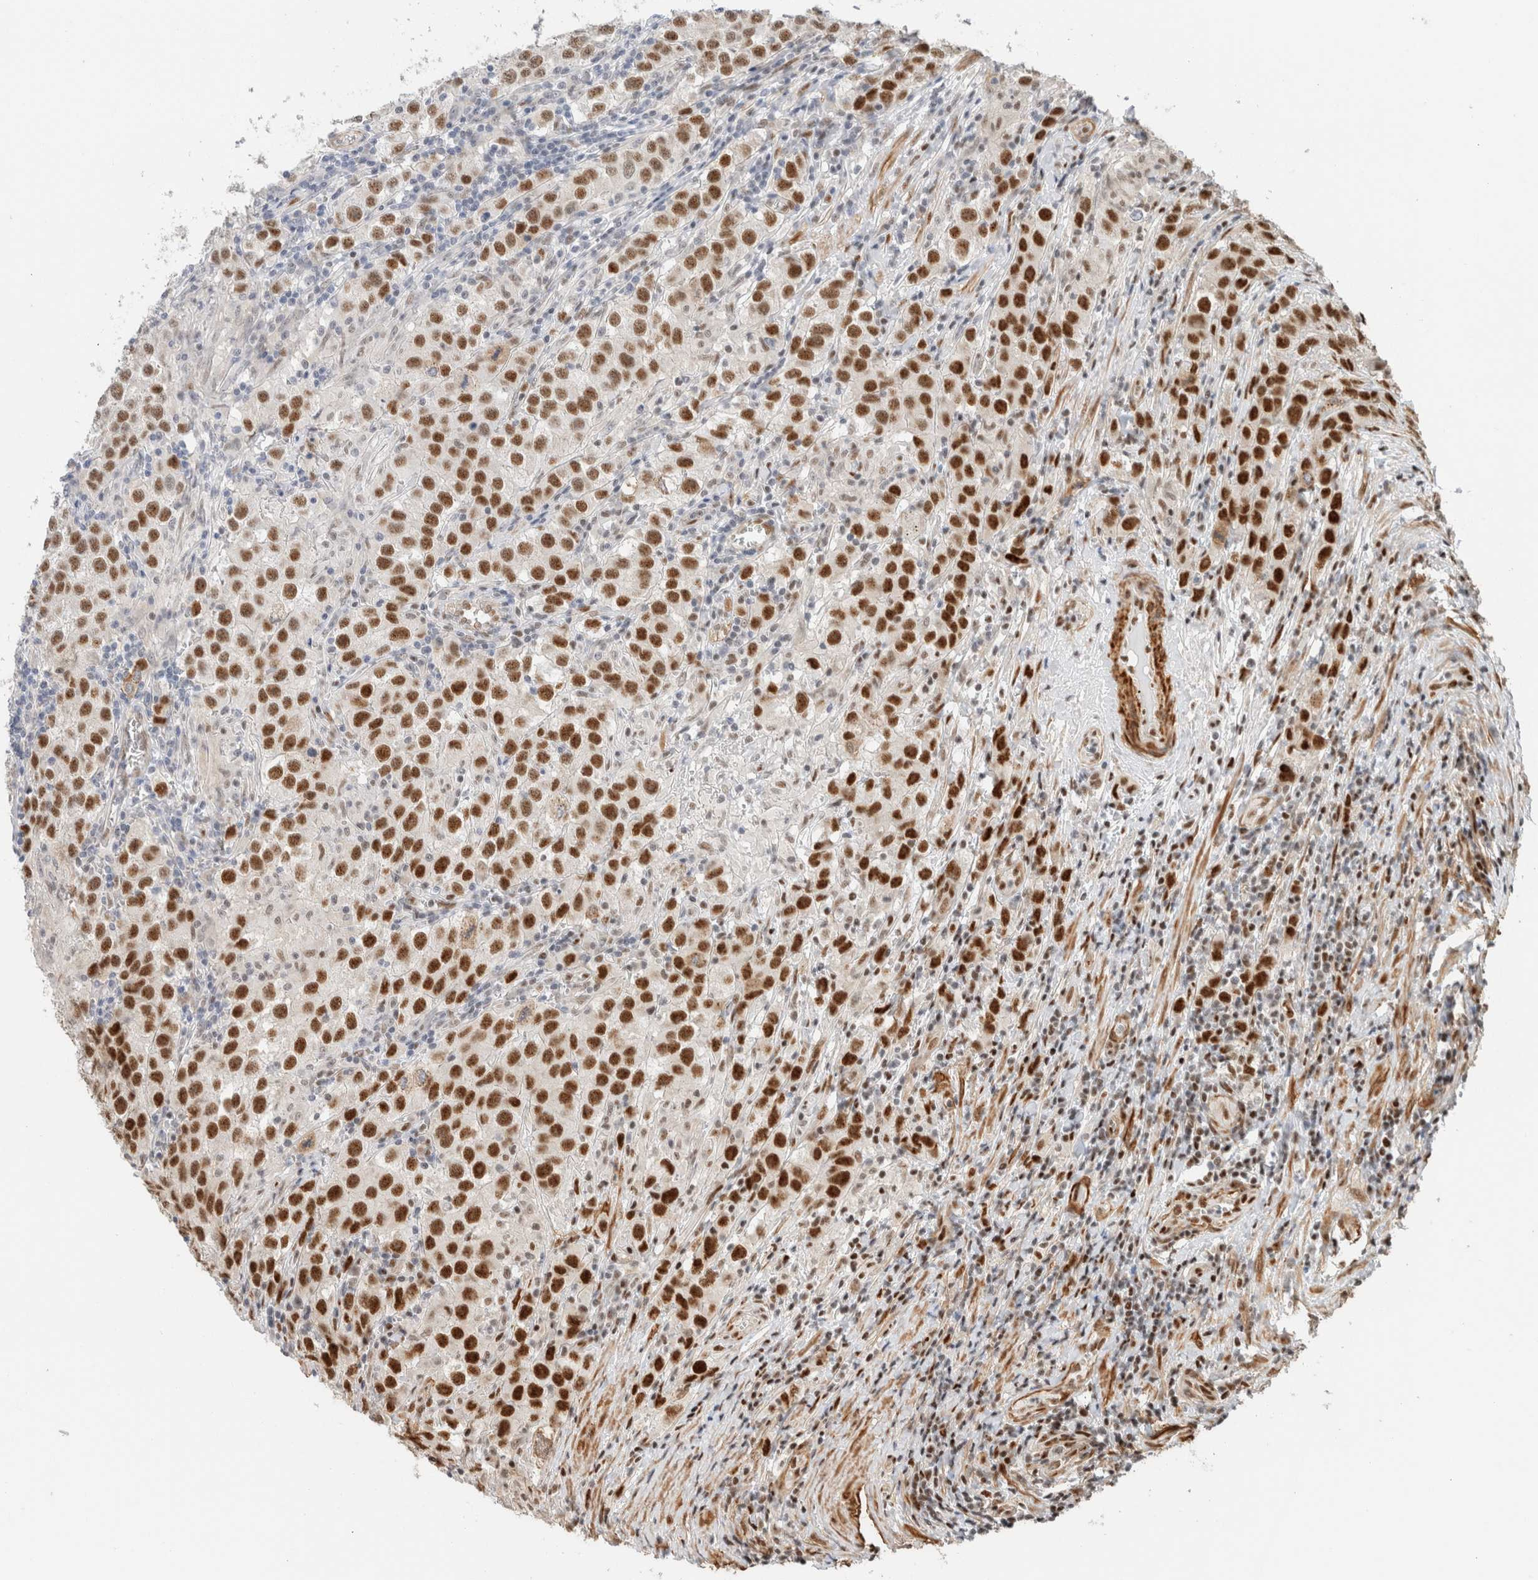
{"staining": {"intensity": "strong", "quantity": ">75%", "location": "nuclear"}, "tissue": "testis cancer", "cell_type": "Tumor cells", "image_type": "cancer", "snomed": [{"axis": "morphology", "description": "Seminoma, NOS"}, {"axis": "morphology", "description": "Carcinoma, Embryonal, NOS"}, {"axis": "topography", "description": "Testis"}], "caption": "A high amount of strong nuclear positivity is seen in approximately >75% of tumor cells in testis cancer tissue.", "gene": "ID3", "patient": {"sex": "male", "age": 43}}